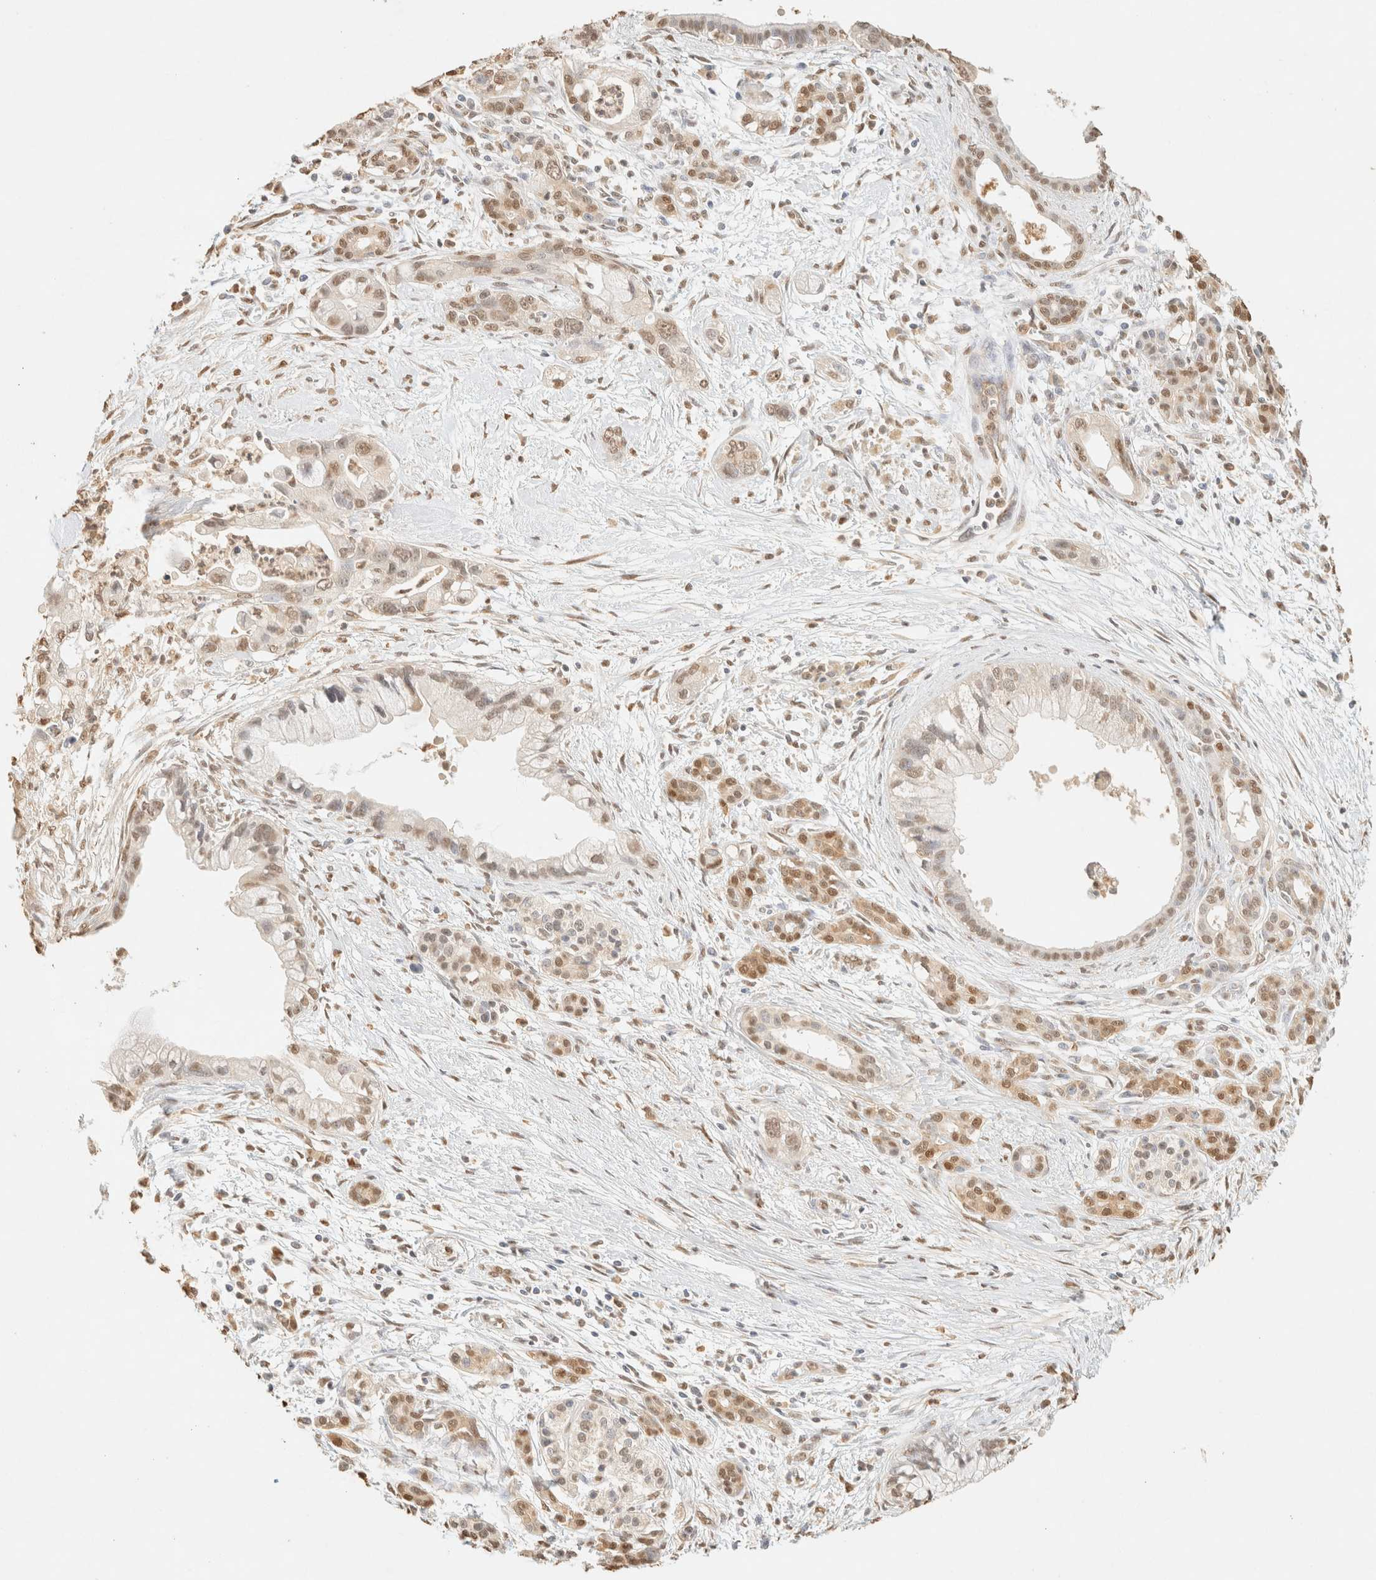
{"staining": {"intensity": "moderate", "quantity": ">75%", "location": "nuclear"}, "tissue": "pancreatic cancer", "cell_type": "Tumor cells", "image_type": "cancer", "snomed": [{"axis": "morphology", "description": "Adenocarcinoma, NOS"}, {"axis": "topography", "description": "Pancreas"}], "caption": "Tumor cells reveal medium levels of moderate nuclear staining in about >75% of cells in adenocarcinoma (pancreatic).", "gene": "S100A13", "patient": {"sex": "male", "age": 70}}